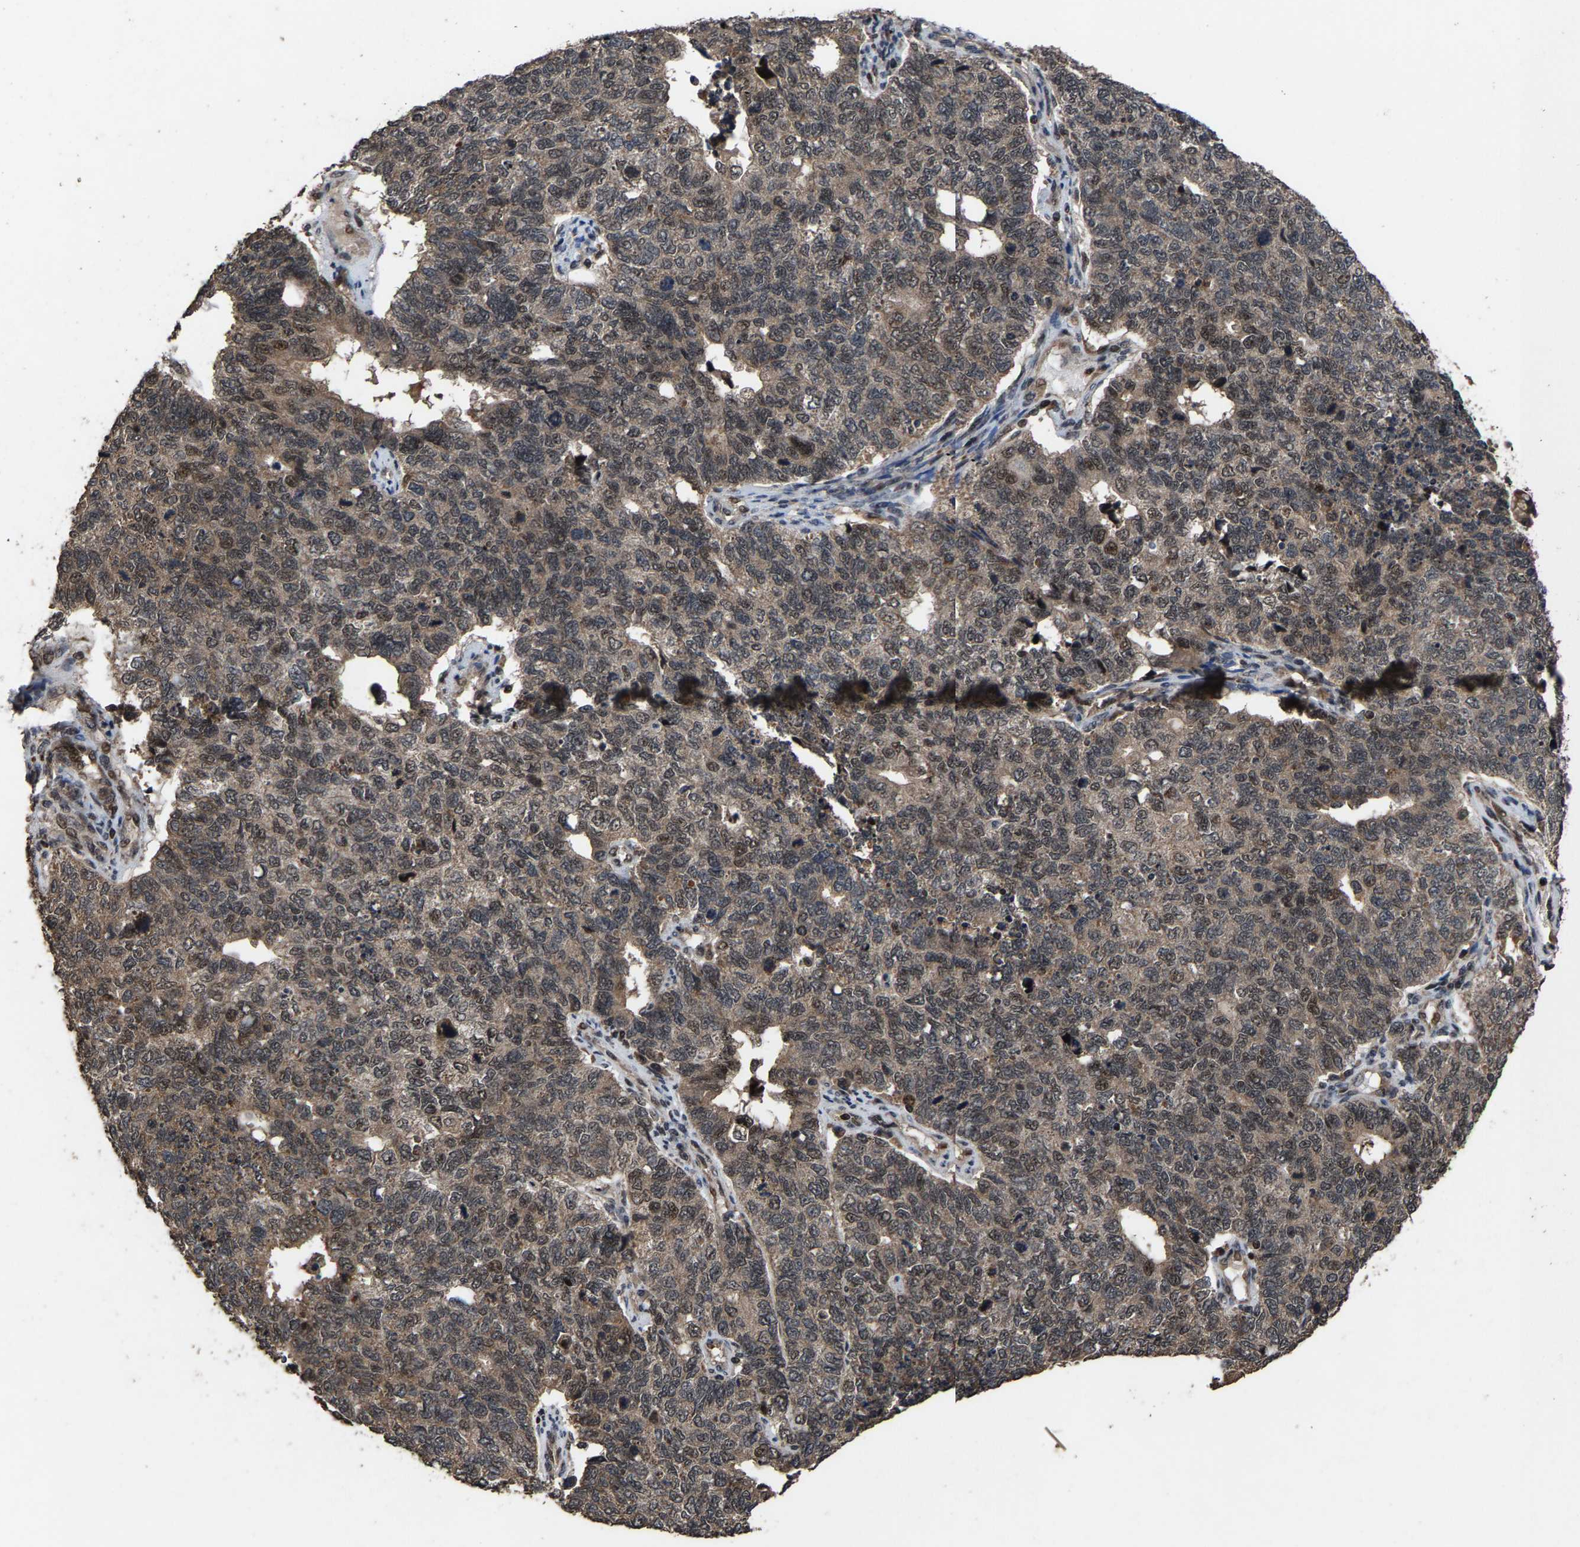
{"staining": {"intensity": "weak", "quantity": "25%-75%", "location": "cytoplasmic/membranous,nuclear"}, "tissue": "cervical cancer", "cell_type": "Tumor cells", "image_type": "cancer", "snomed": [{"axis": "morphology", "description": "Squamous cell carcinoma, NOS"}, {"axis": "topography", "description": "Cervix"}], "caption": "Protein staining demonstrates weak cytoplasmic/membranous and nuclear positivity in approximately 25%-75% of tumor cells in cervical squamous cell carcinoma.", "gene": "HAUS6", "patient": {"sex": "female", "age": 63}}